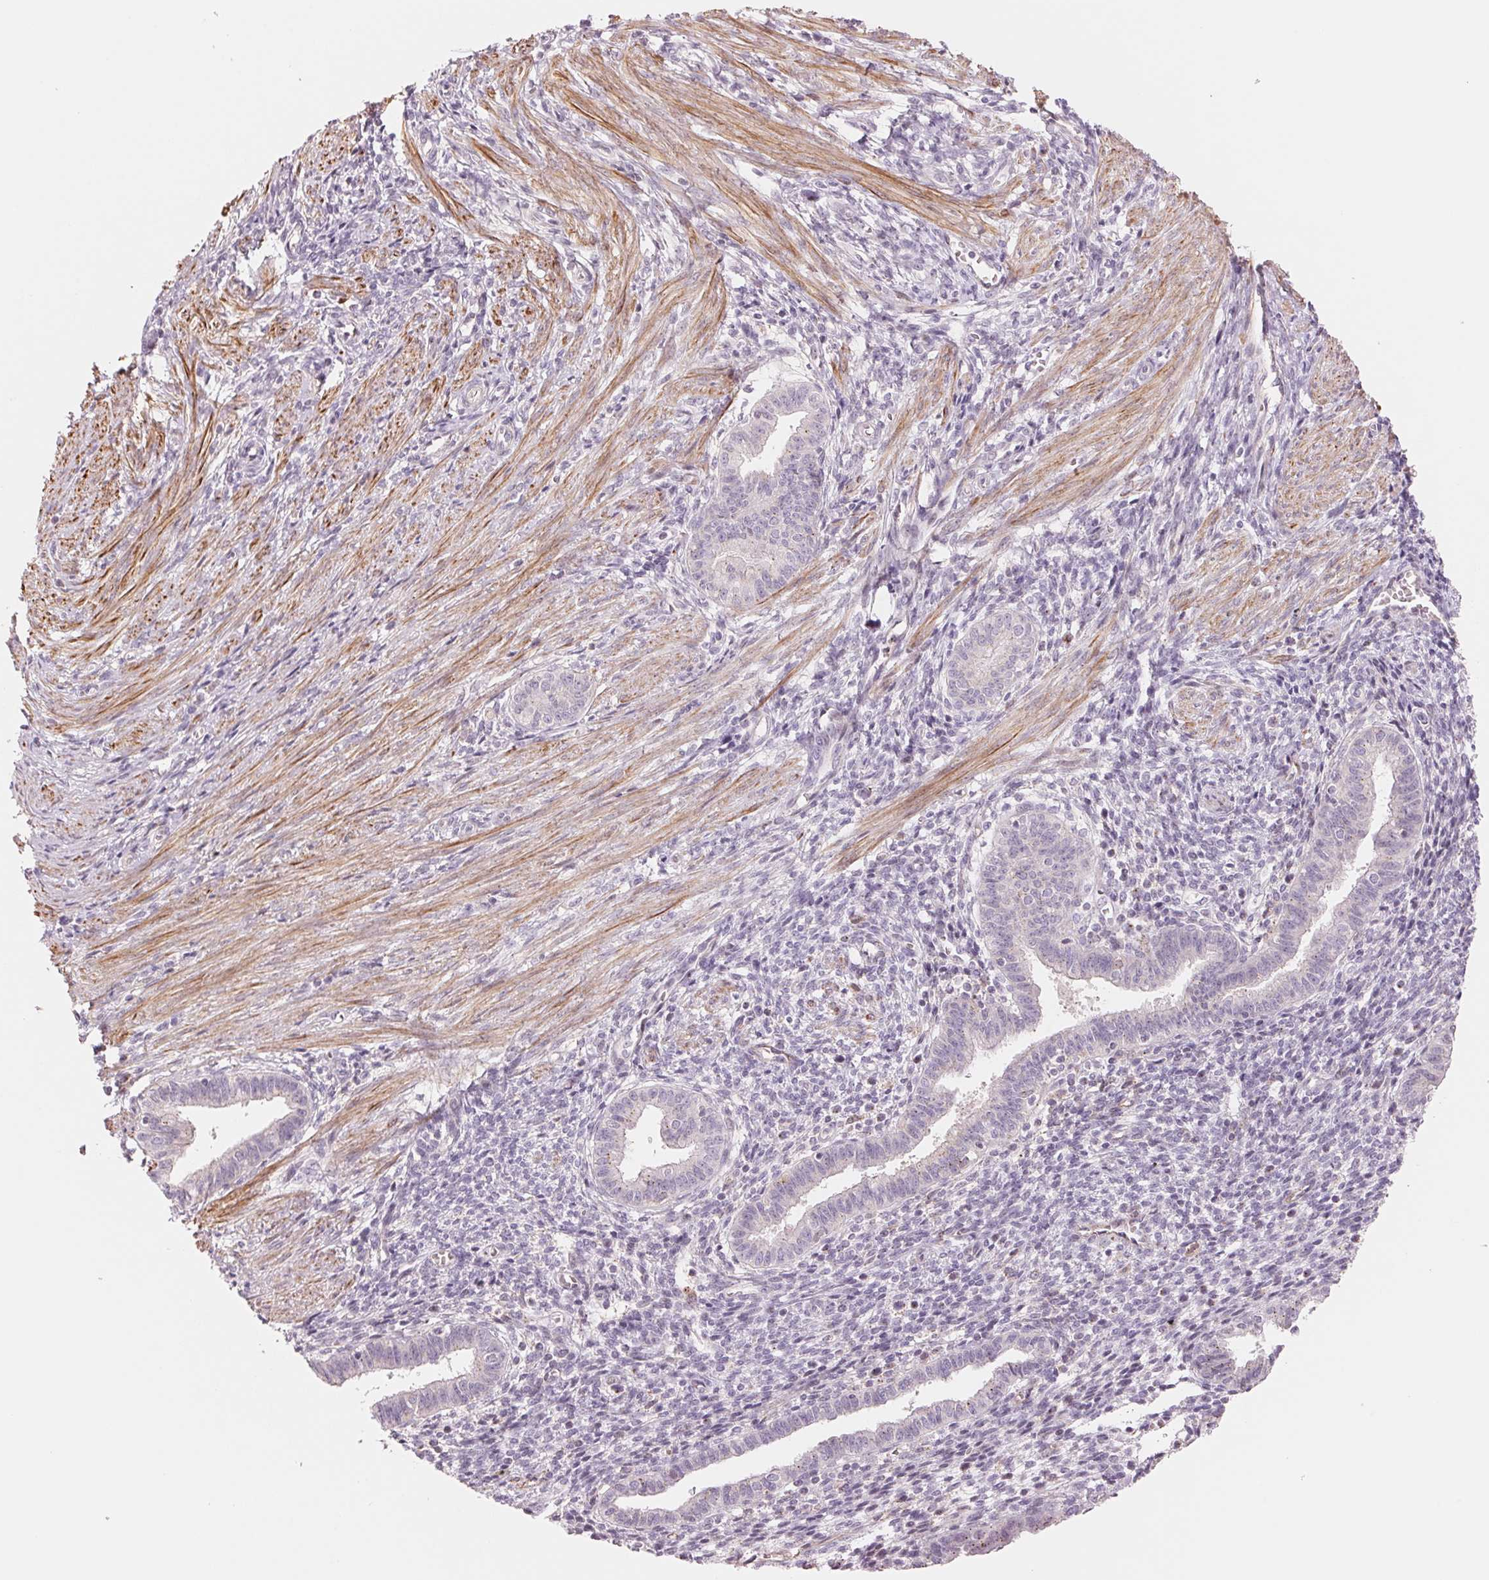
{"staining": {"intensity": "negative", "quantity": "none", "location": "none"}, "tissue": "endometrium", "cell_type": "Cells in endometrial stroma", "image_type": "normal", "snomed": [{"axis": "morphology", "description": "Normal tissue, NOS"}, {"axis": "topography", "description": "Endometrium"}], "caption": "This is a image of immunohistochemistry staining of benign endometrium, which shows no staining in cells in endometrial stroma. The staining is performed using DAB brown chromogen with nuclei counter-stained in using hematoxylin.", "gene": "SLC17A4", "patient": {"sex": "female", "age": 37}}